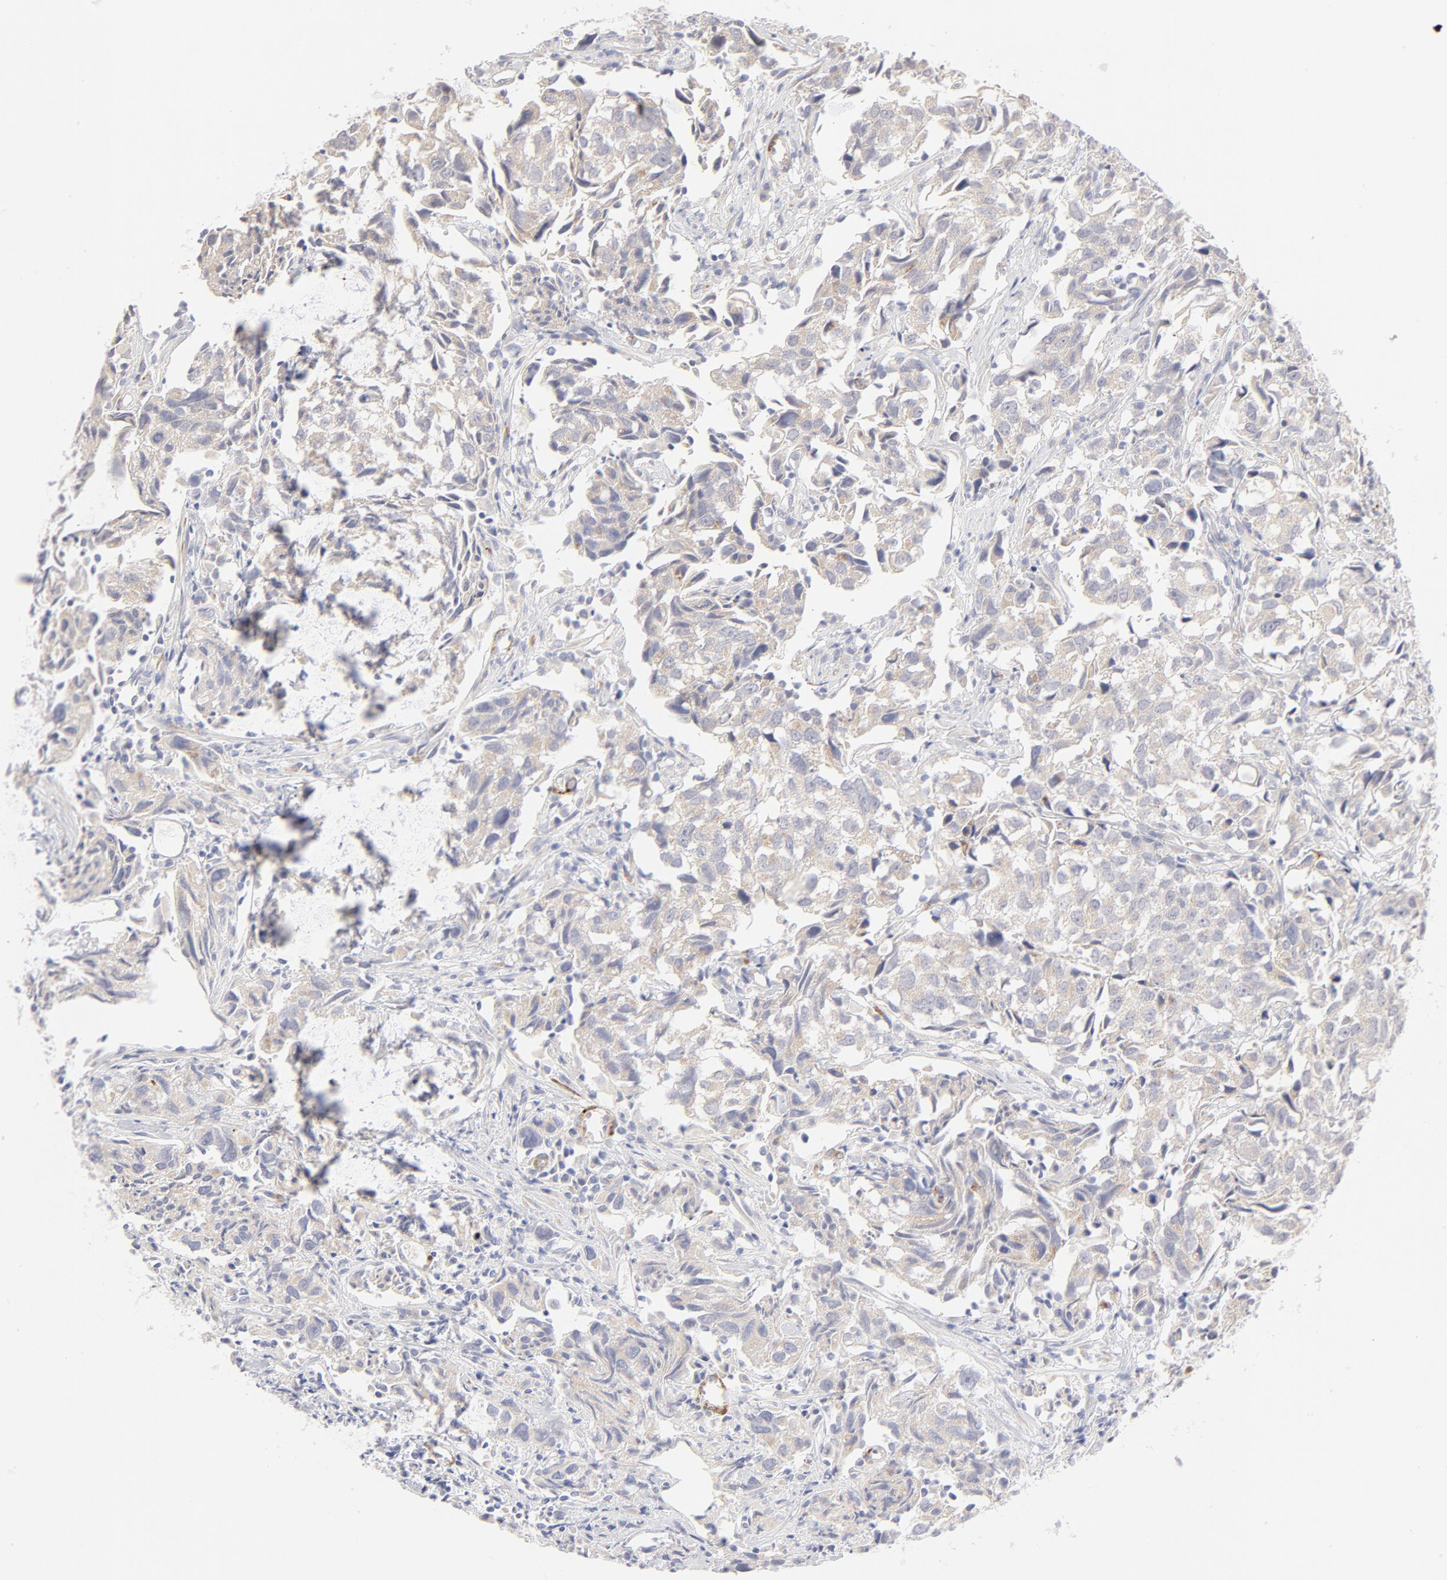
{"staining": {"intensity": "weak", "quantity": ">75%", "location": "cytoplasmic/membranous"}, "tissue": "urothelial cancer", "cell_type": "Tumor cells", "image_type": "cancer", "snomed": [{"axis": "morphology", "description": "Urothelial carcinoma, High grade"}, {"axis": "topography", "description": "Urinary bladder"}], "caption": "An IHC histopathology image of tumor tissue is shown. Protein staining in brown labels weak cytoplasmic/membranous positivity in urothelial carcinoma (high-grade) within tumor cells.", "gene": "NKX2-2", "patient": {"sex": "female", "age": 75}}